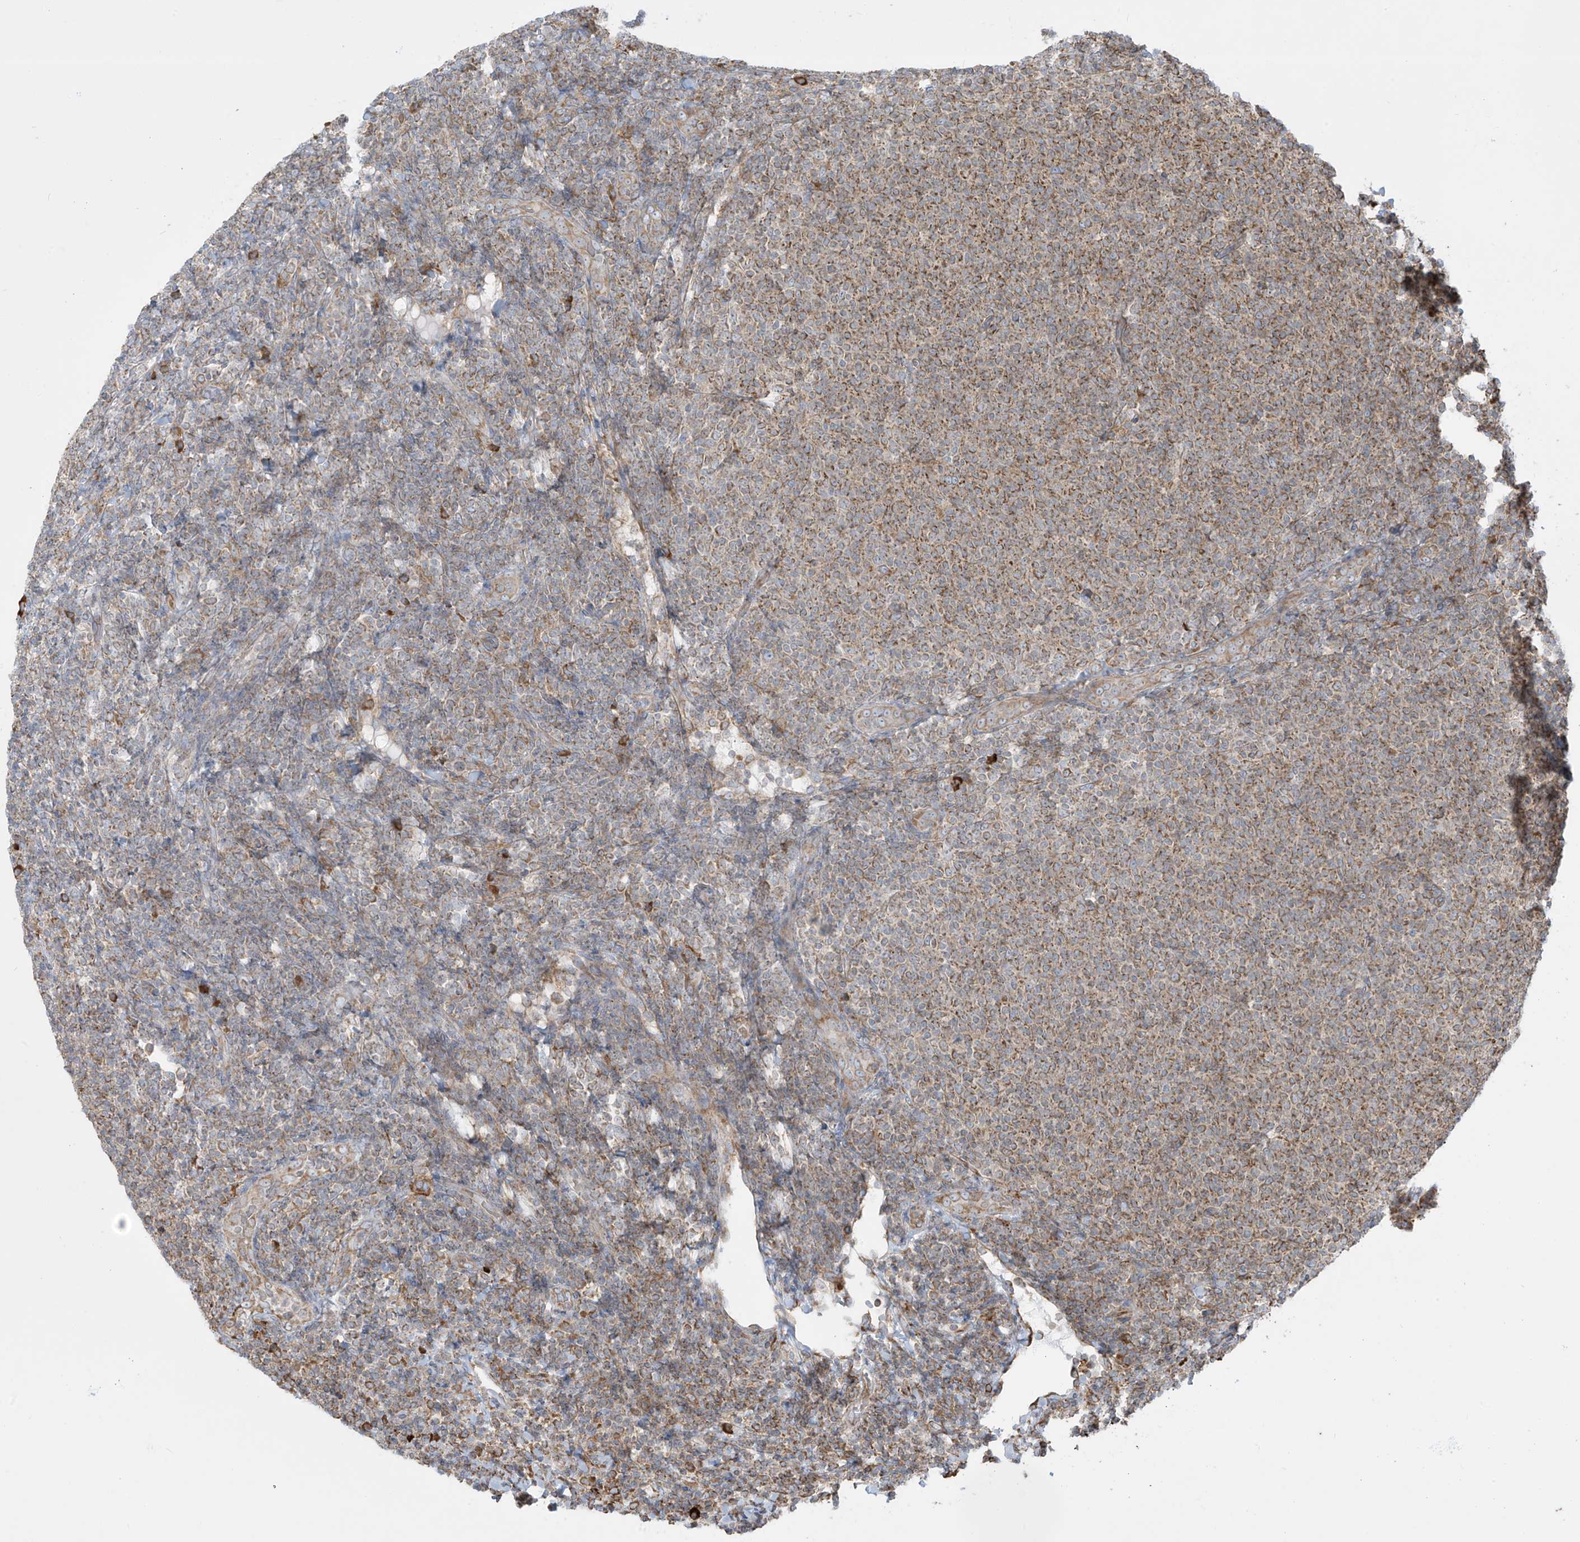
{"staining": {"intensity": "moderate", "quantity": "25%-75%", "location": "cytoplasmic/membranous"}, "tissue": "lymphoma", "cell_type": "Tumor cells", "image_type": "cancer", "snomed": [{"axis": "morphology", "description": "Malignant lymphoma, non-Hodgkin's type, Low grade"}, {"axis": "topography", "description": "Lymph node"}], "caption": "This image reveals low-grade malignant lymphoma, non-Hodgkin's type stained with IHC to label a protein in brown. The cytoplasmic/membranous of tumor cells show moderate positivity for the protein. Nuclei are counter-stained blue.", "gene": "MX1", "patient": {"sex": "male", "age": 66}}